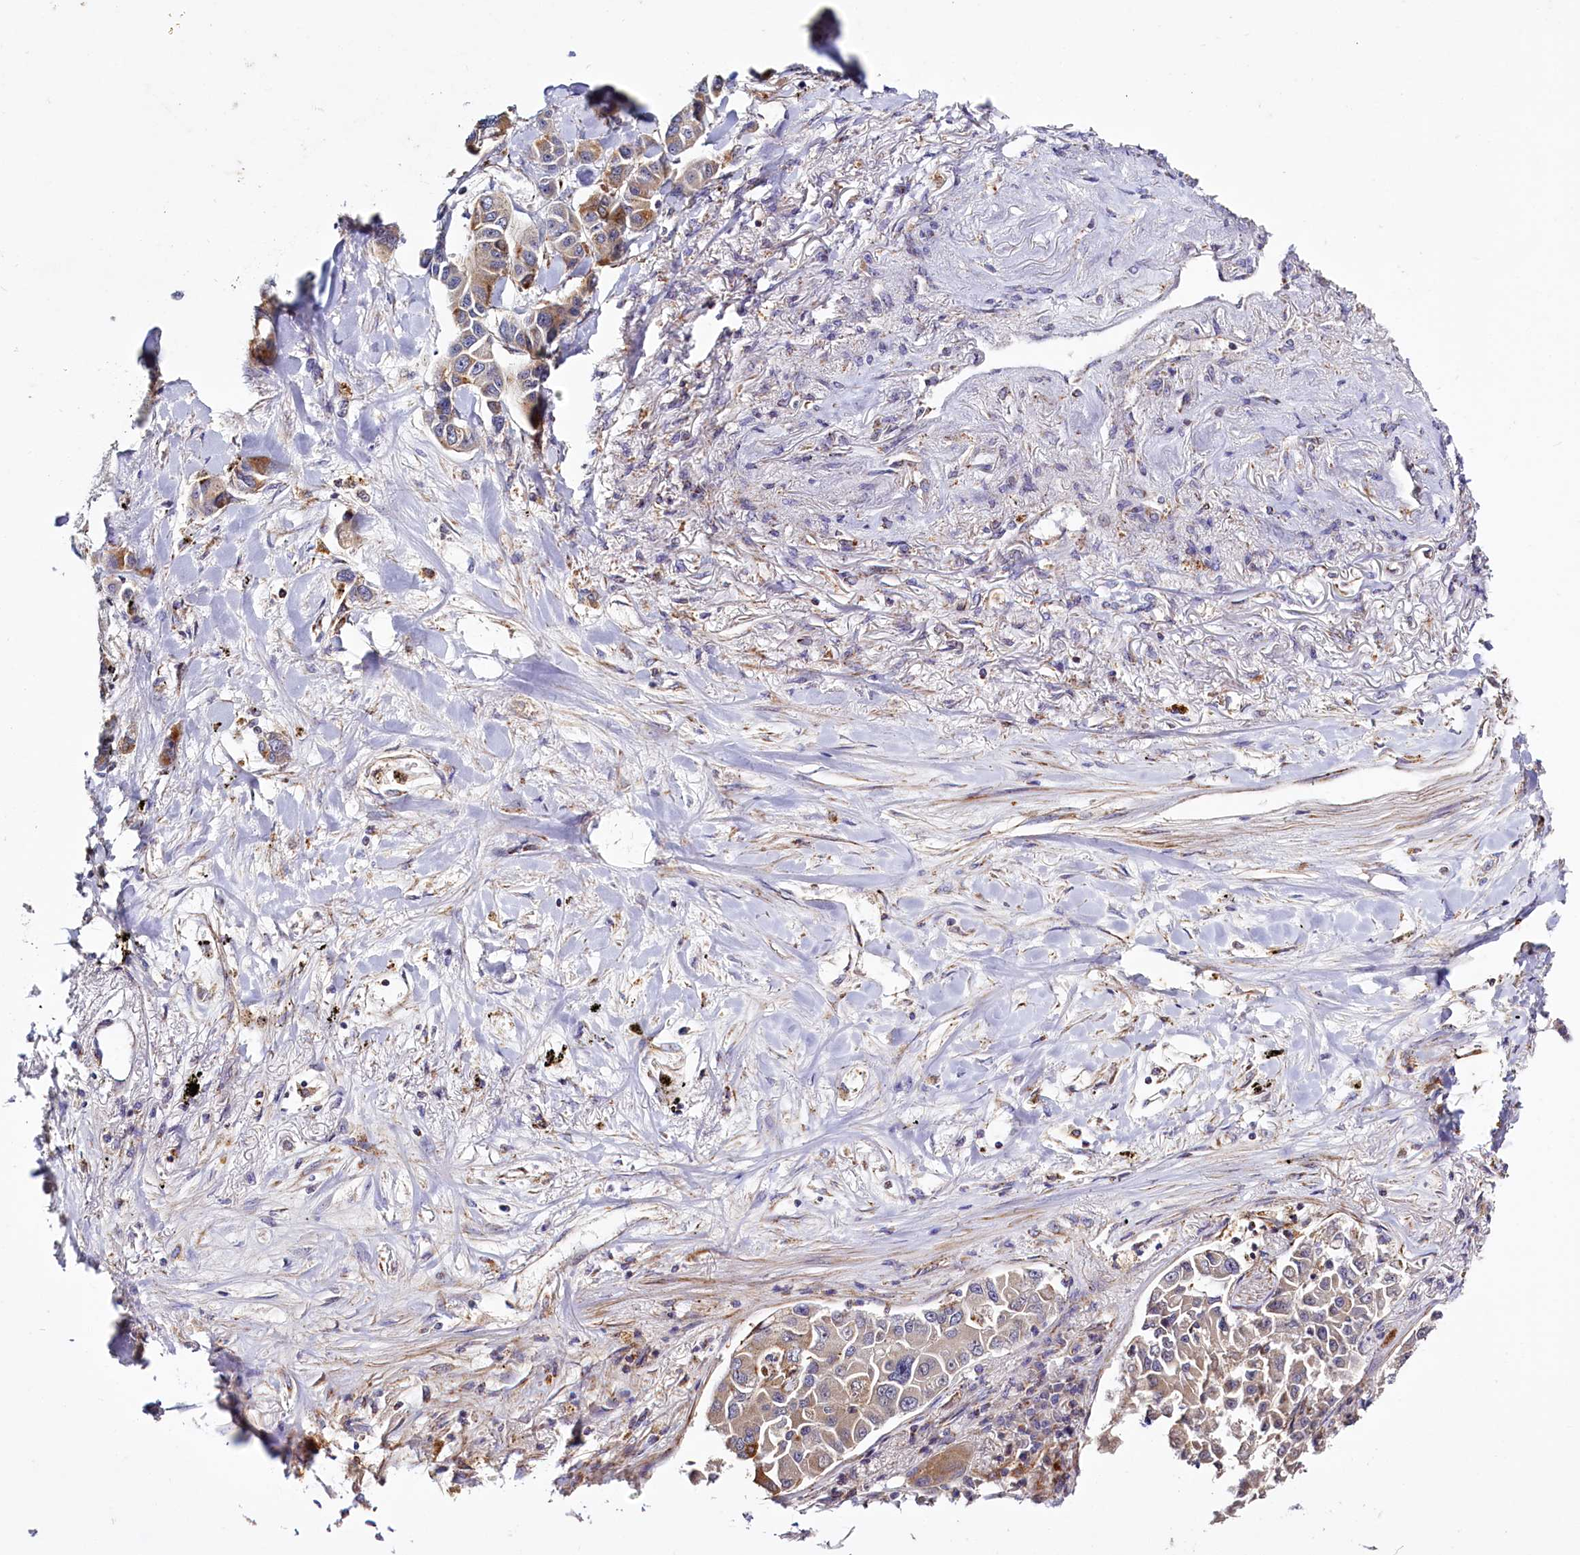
{"staining": {"intensity": "moderate", "quantity": "25%-75%", "location": "cytoplasmic/membranous"}, "tissue": "lung cancer", "cell_type": "Tumor cells", "image_type": "cancer", "snomed": [{"axis": "morphology", "description": "Adenocarcinoma, NOS"}, {"axis": "topography", "description": "Lung"}], "caption": "The photomicrograph reveals immunohistochemical staining of lung cancer. There is moderate cytoplasmic/membranous expression is appreciated in approximately 25%-75% of tumor cells. The staining was performed using DAB, with brown indicating positive protein expression. Nuclei are stained blue with hematoxylin.", "gene": "DYNC2H1", "patient": {"sex": "male", "age": 49}}